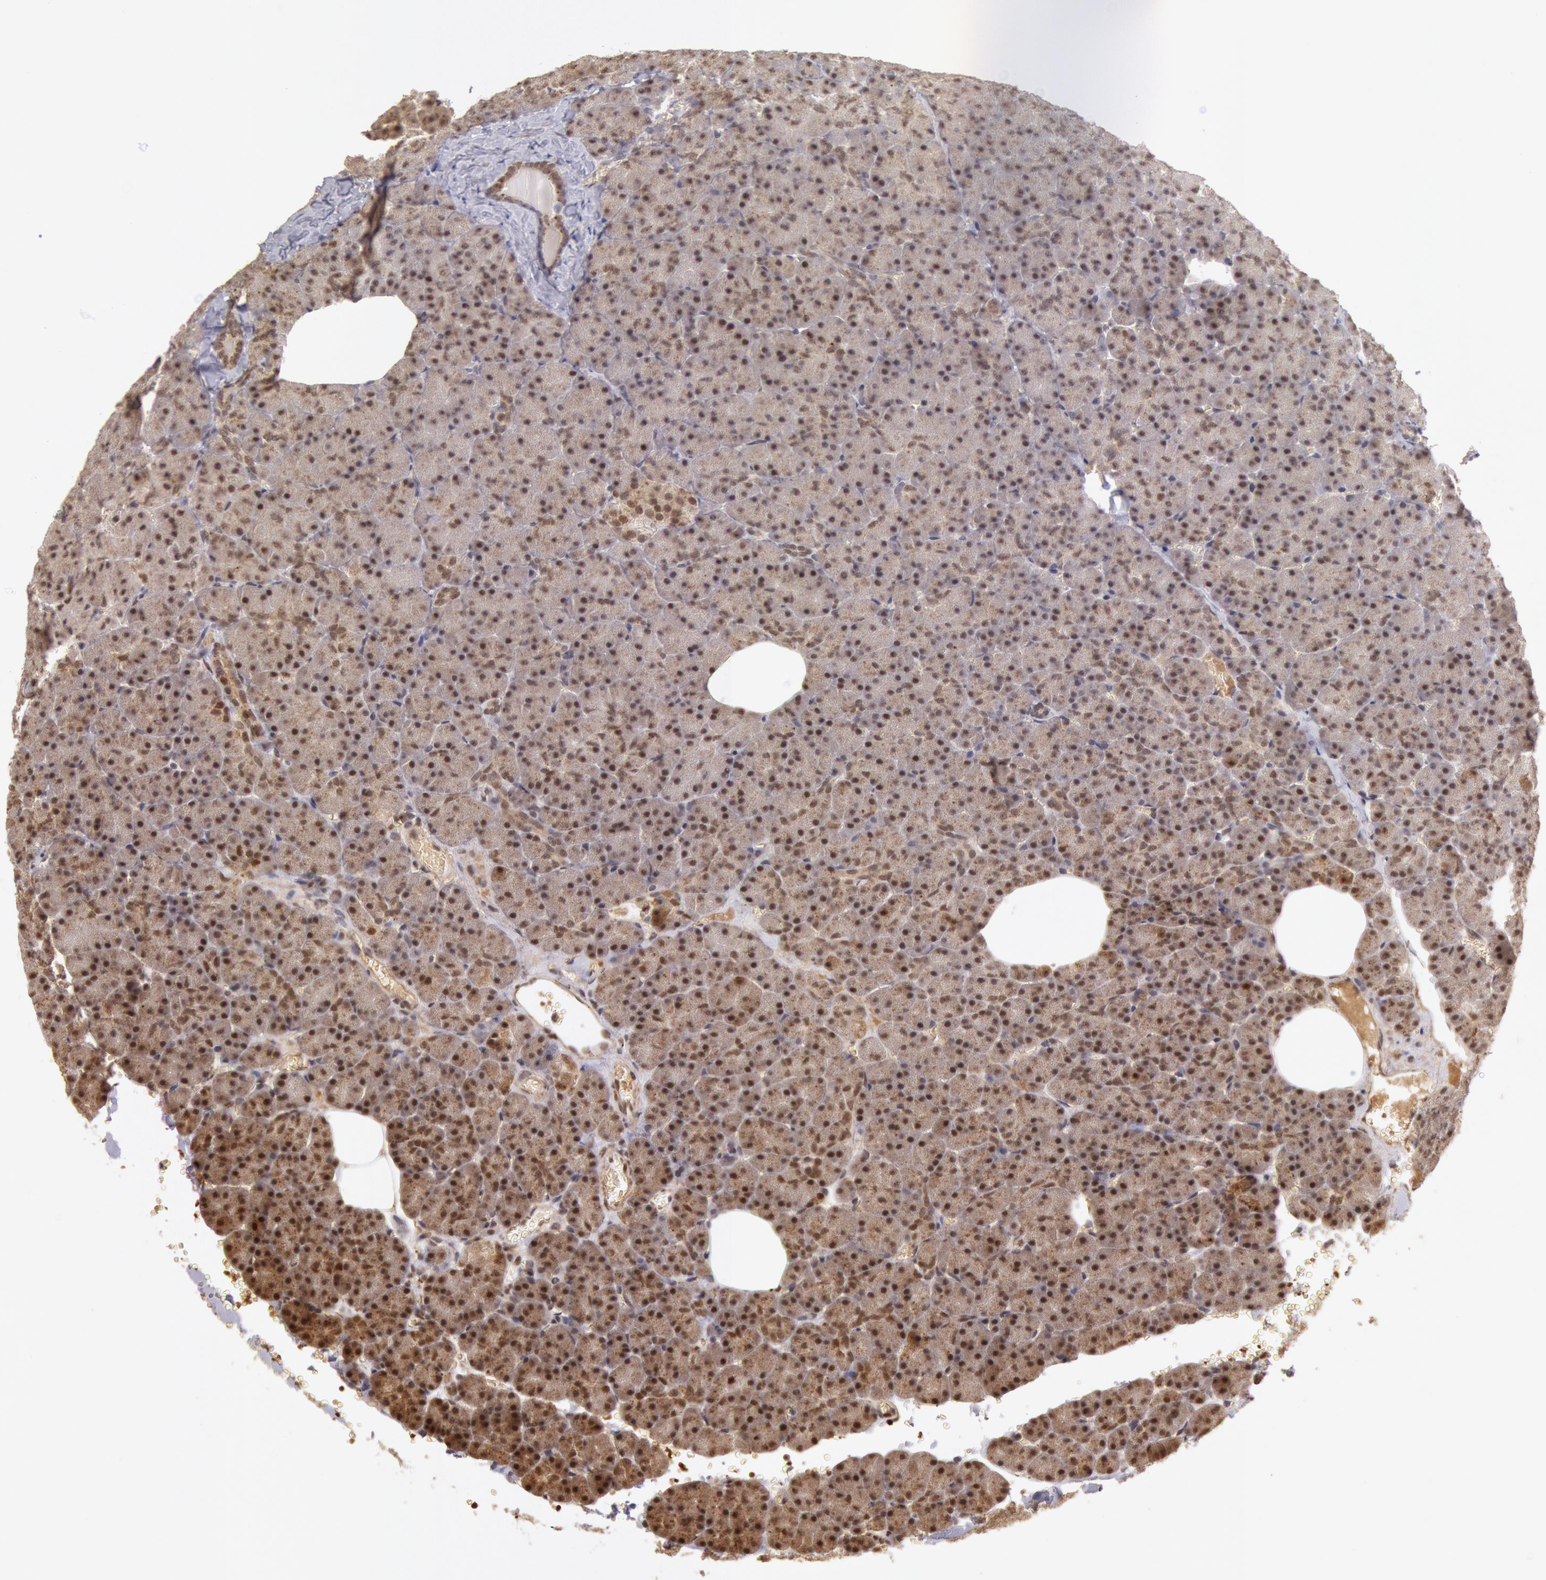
{"staining": {"intensity": "moderate", "quantity": "25%-75%", "location": "nuclear"}, "tissue": "pancreas", "cell_type": "Exocrine glandular cells", "image_type": "normal", "snomed": [{"axis": "morphology", "description": "Normal tissue, NOS"}, {"axis": "topography", "description": "Pancreas"}], "caption": "Immunohistochemical staining of normal human pancreas exhibits medium levels of moderate nuclear staining in about 25%-75% of exocrine glandular cells. The staining is performed using DAB brown chromogen to label protein expression. The nuclei are counter-stained blue using hematoxylin.", "gene": "LIG4", "patient": {"sex": "female", "age": 35}}